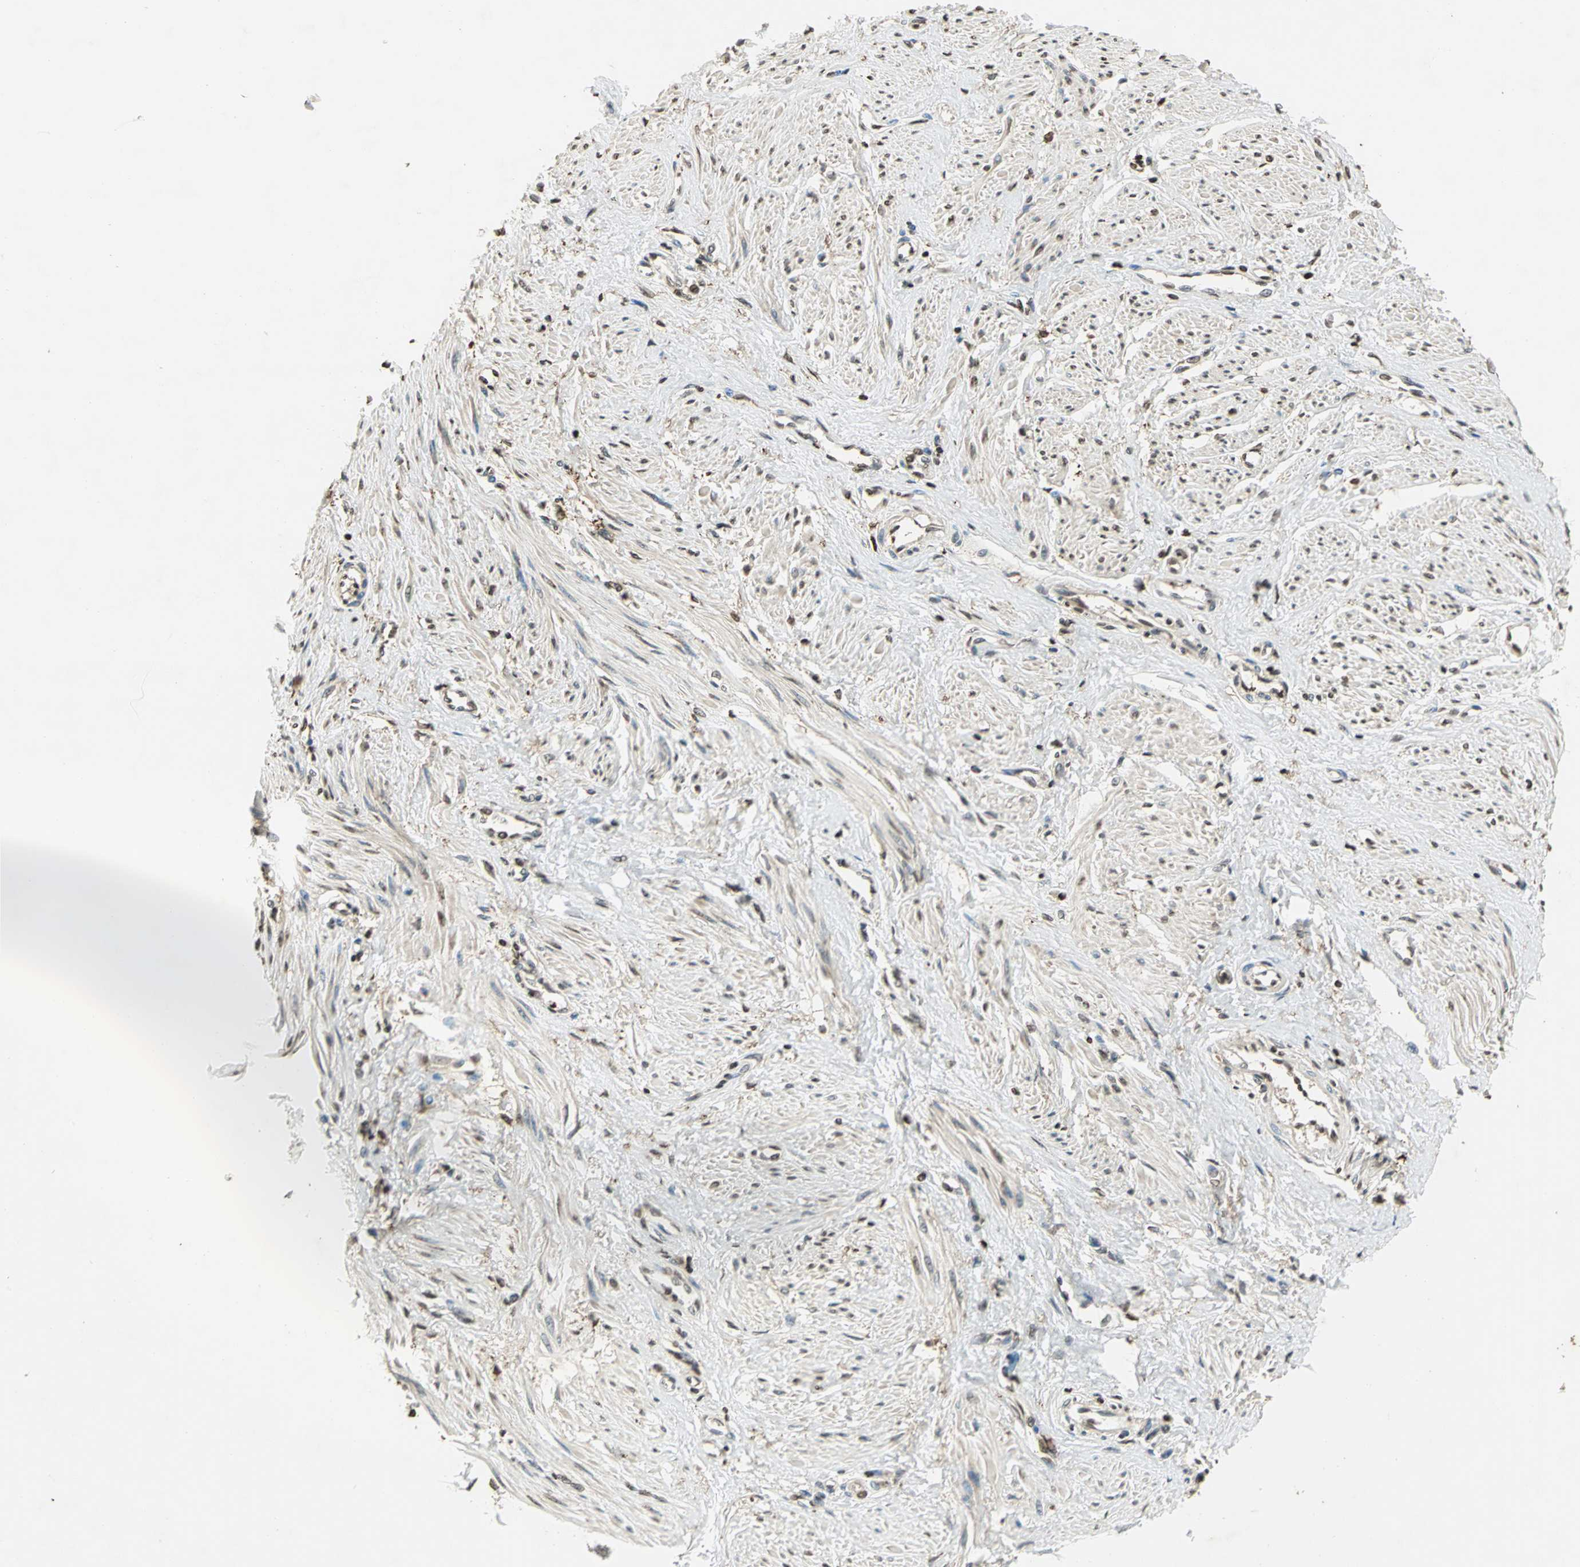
{"staining": {"intensity": "moderate", "quantity": "25%-75%", "location": "cytoplasmic/membranous,nuclear"}, "tissue": "smooth muscle", "cell_type": "Smooth muscle cells", "image_type": "normal", "snomed": [{"axis": "morphology", "description": "Normal tissue, NOS"}, {"axis": "topography", "description": "Smooth muscle"}, {"axis": "topography", "description": "Uterus"}], "caption": "This photomicrograph reveals immunohistochemistry (IHC) staining of benign human smooth muscle, with medium moderate cytoplasmic/membranous,nuclear expression in approximately 25%-75% of smooth muscle cells.", "gene": "LGALS3", "patient": {"sex": "female", "age": 39}}